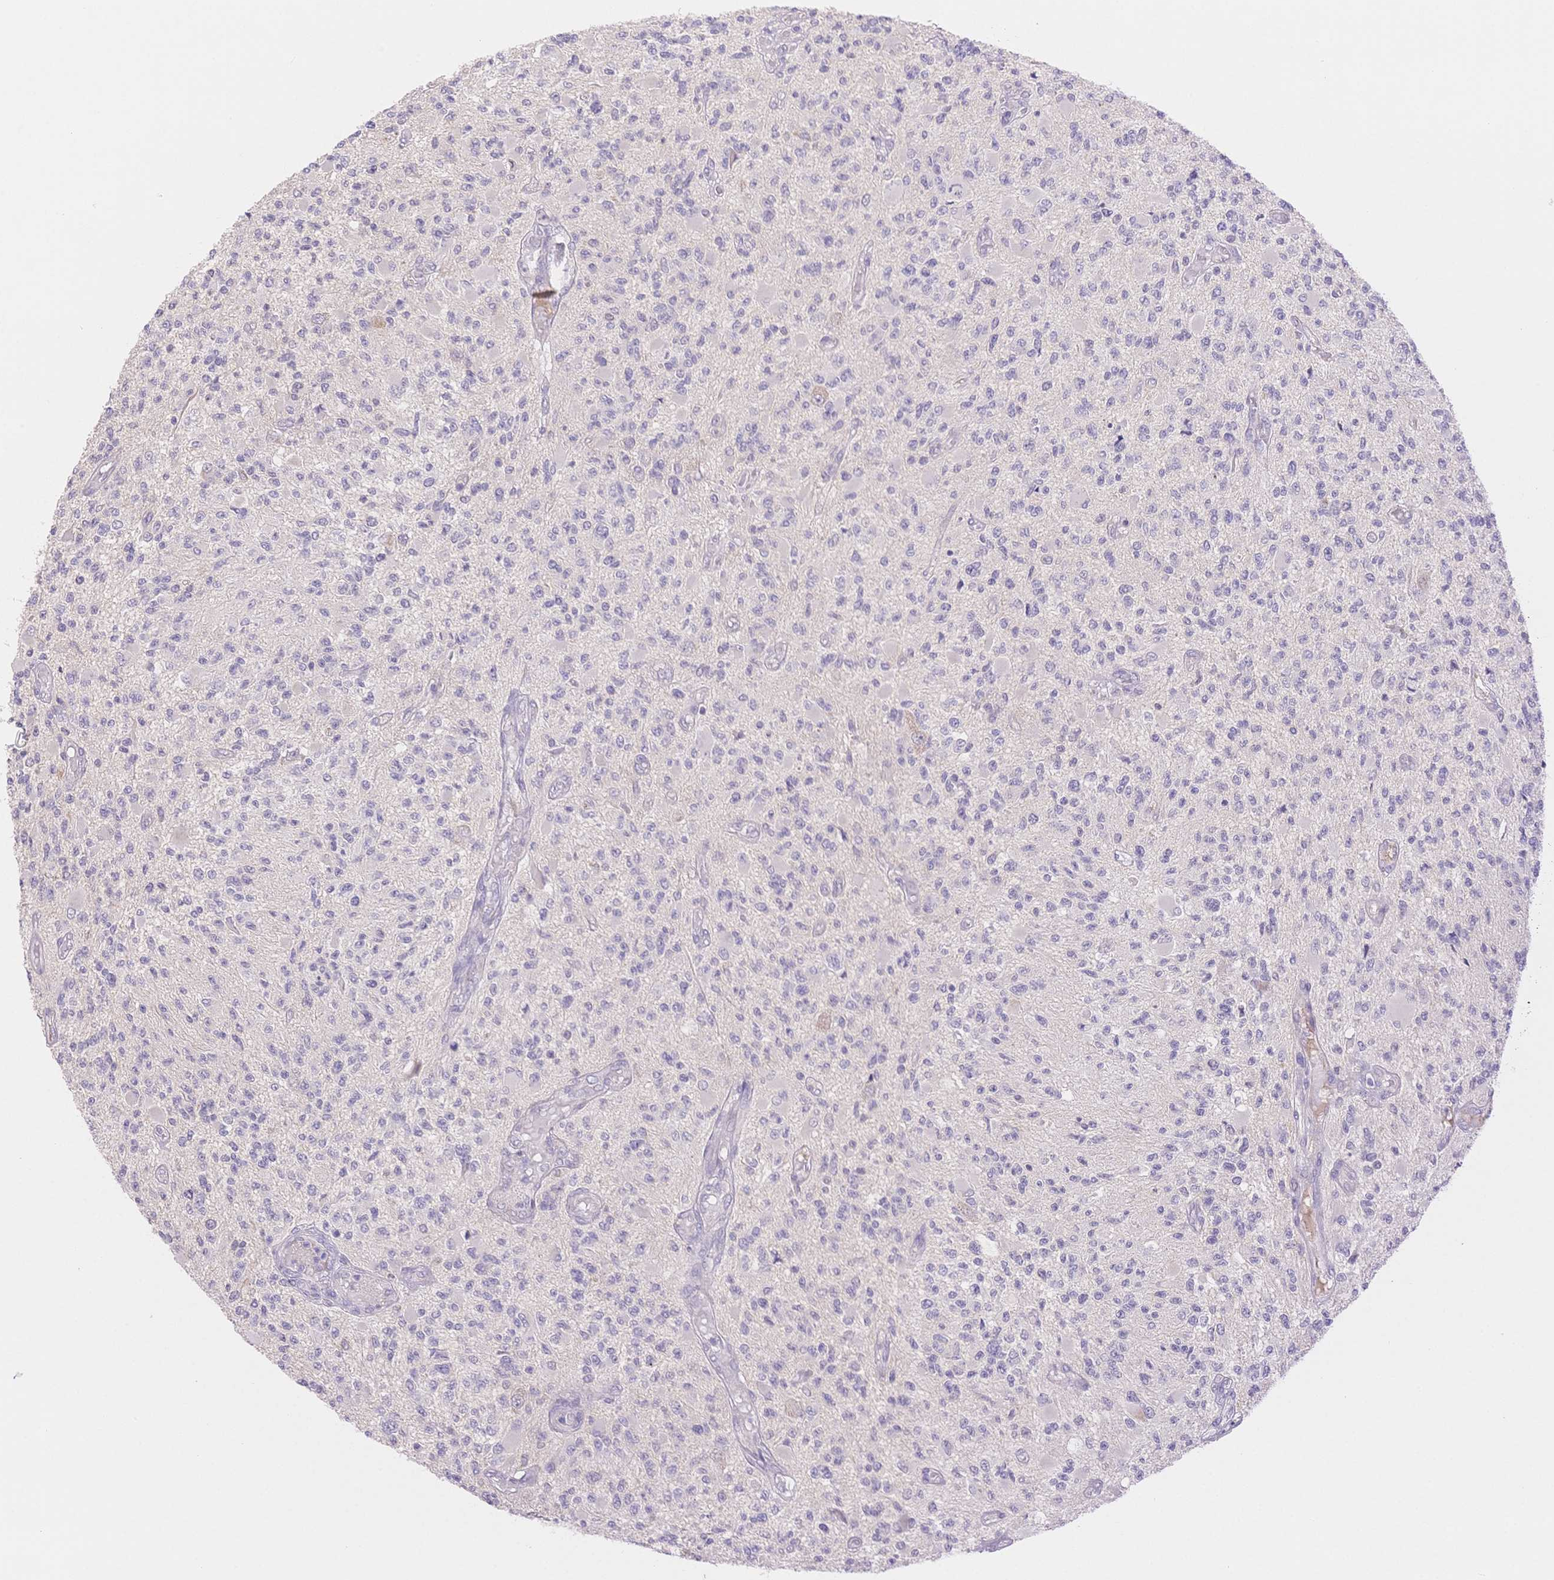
{"staining": {"intensity": "negative", "quantity": "none", "location": "none"}, "tissue": "glioma", "cell_type": "Tumor cells", "image_type": "cancer", "snomed": [{"axis": "morphology", "description": "Glioma, malignant, High grade"}, {"axis": "topography", "description": "Brain"}], "caption": "IHC histopathology image of glioma stained for a protein (brown), which exhibits no staining in tumor cells.", "gene": "WDR54", "patient": {"sex": "female", "age": 63}}